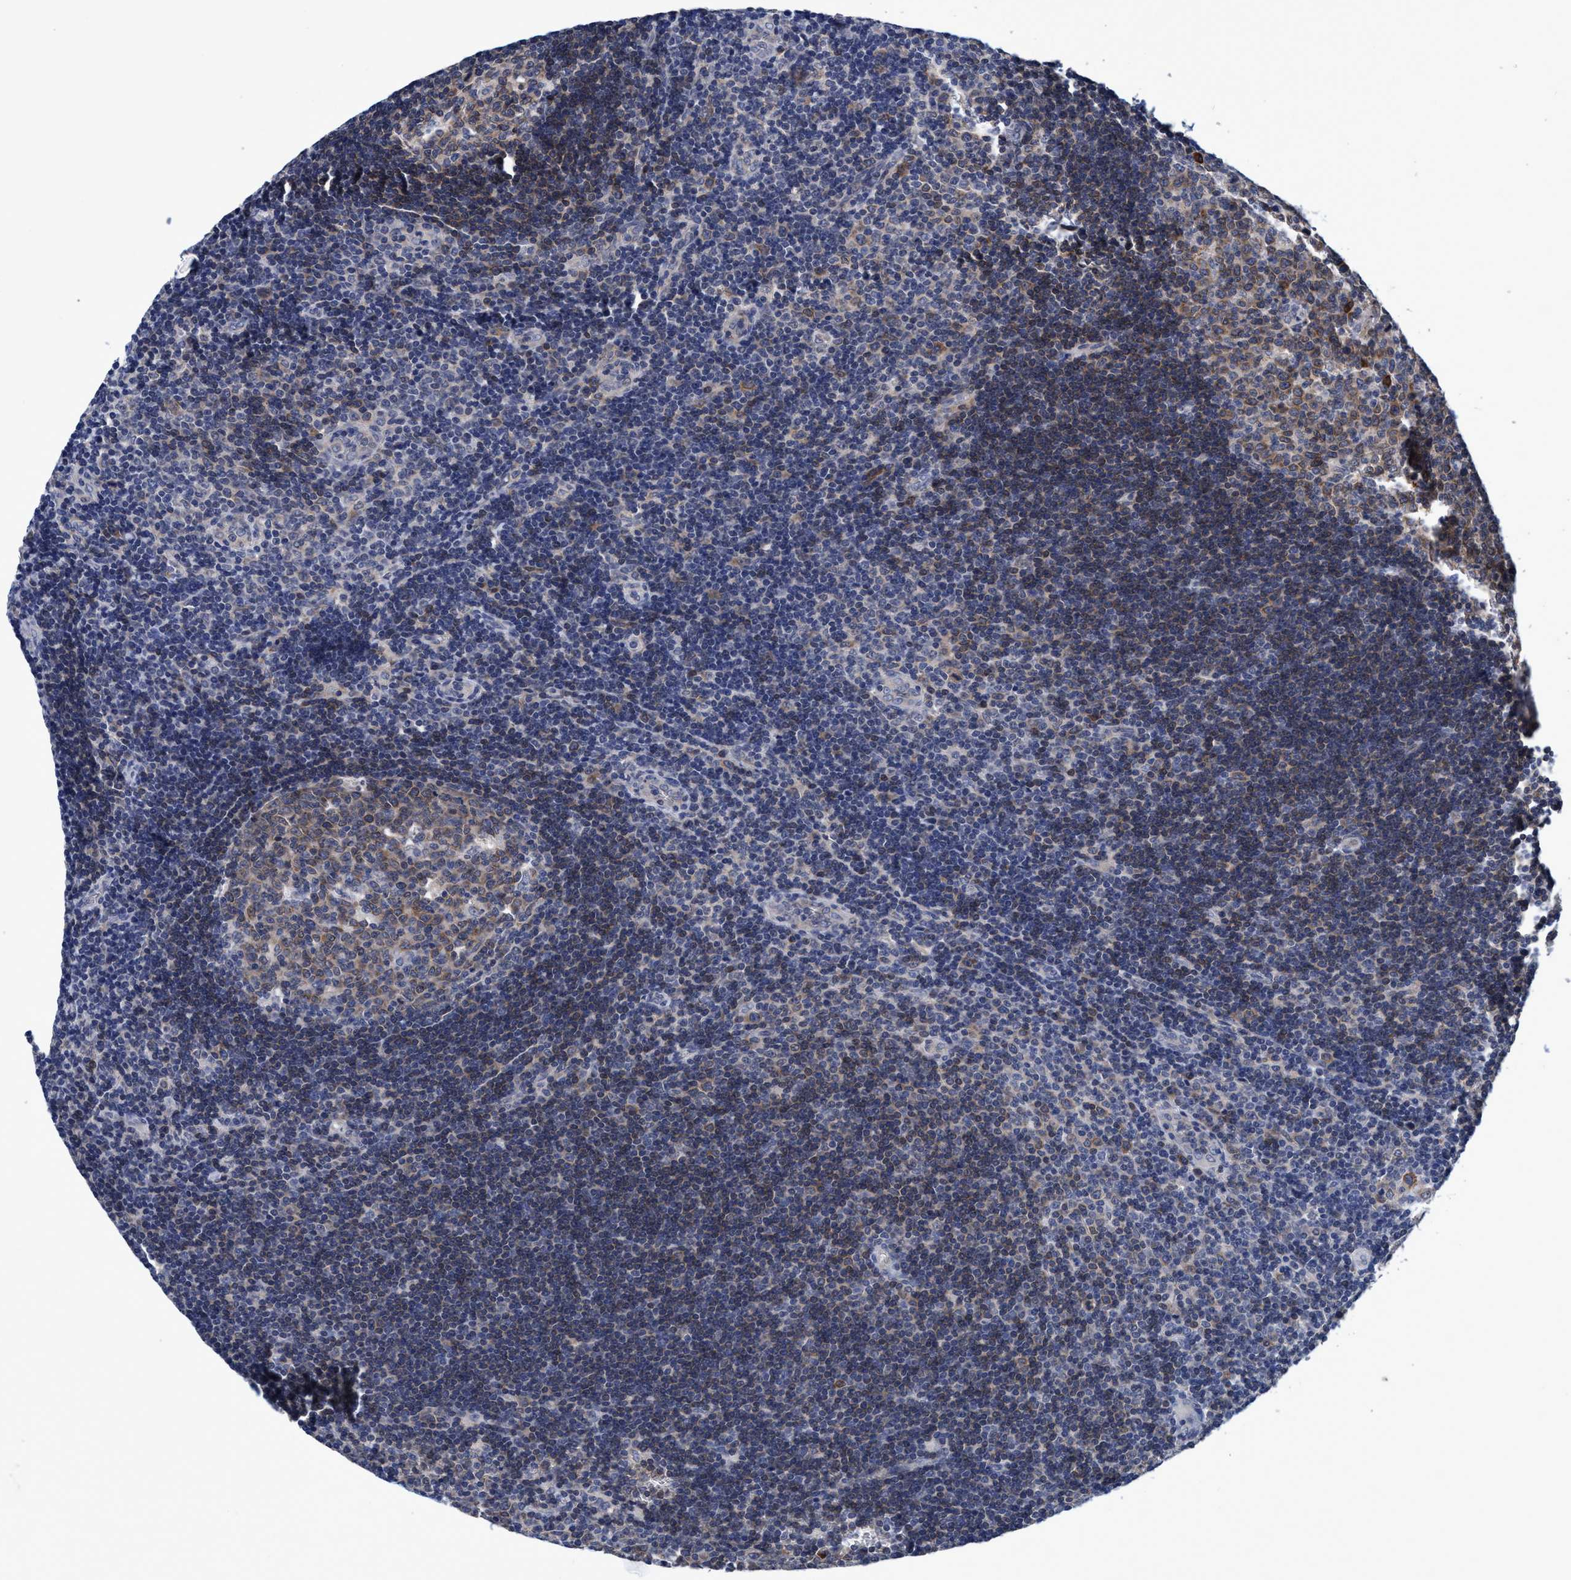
{"staining": {"intensity": "weak", "quantity": "25%-75%", "location": "cytoplasmic/membranous"}, "tissue": "lymph node", "cell_type": "Germinal center cells", "image_type": "normal", "snomed": [{"axis": "morphology", "description": "Normal tissue, NOS"}, {"axis": "topography", "description": "Lymph node"}, {"axis": "topography", "description": "Salivary gland"}], "caption": "Immunohistochemistry staining of benign lymph node, which demonstrates low levels of weak cytoplasmic/membranous expression in approximately 25%-75% of germinal center cells indicating weak cytoplasmic/membranous protein staining. The staining was performed using DAB (brown) for protein detection and nuclei were counterstained in hematoxylin (blue).", "gene": "CALCOCO2", "patient": {"sex": "male", "age": 8}}